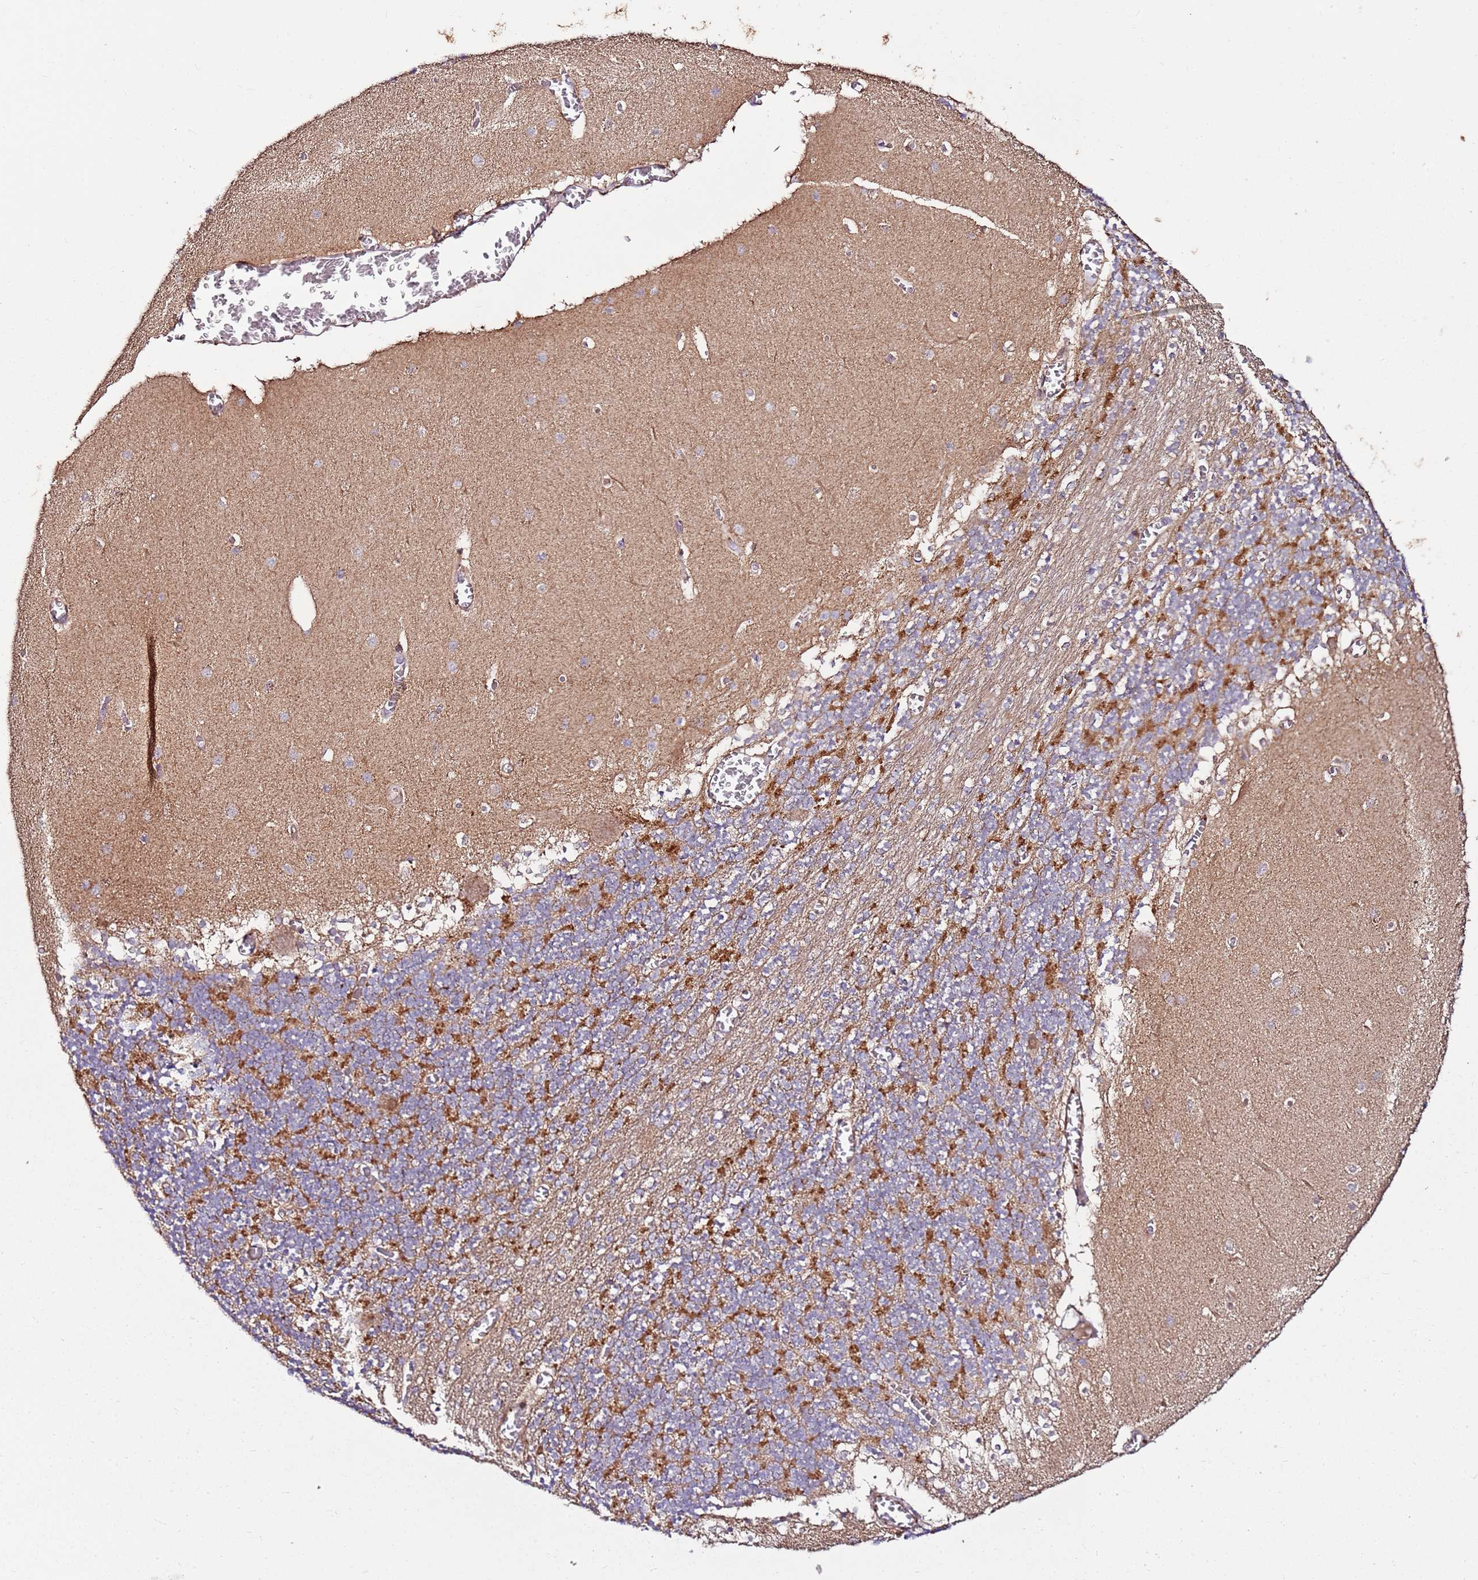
{"staining": {"intensity": "strong", "quantity": "<25%", "location": "cytoplasmic/membranous"}, "tissue": "cerebellum", "cell_type": "Cells in granular layer", "image_type": "normal", "snomed": [{"axis": "morphology", "description": "Normal tissue, NOS"}, {"axis": "topography", "description": "Cerebellum"}], "caption": "Strong cytoplasmic/membranous staining is seen in approximately <25% of cells in granular layer in normal cerebellum.", "gene": "KRTAP21", "patient": {"sex": "female", "age": 28}}